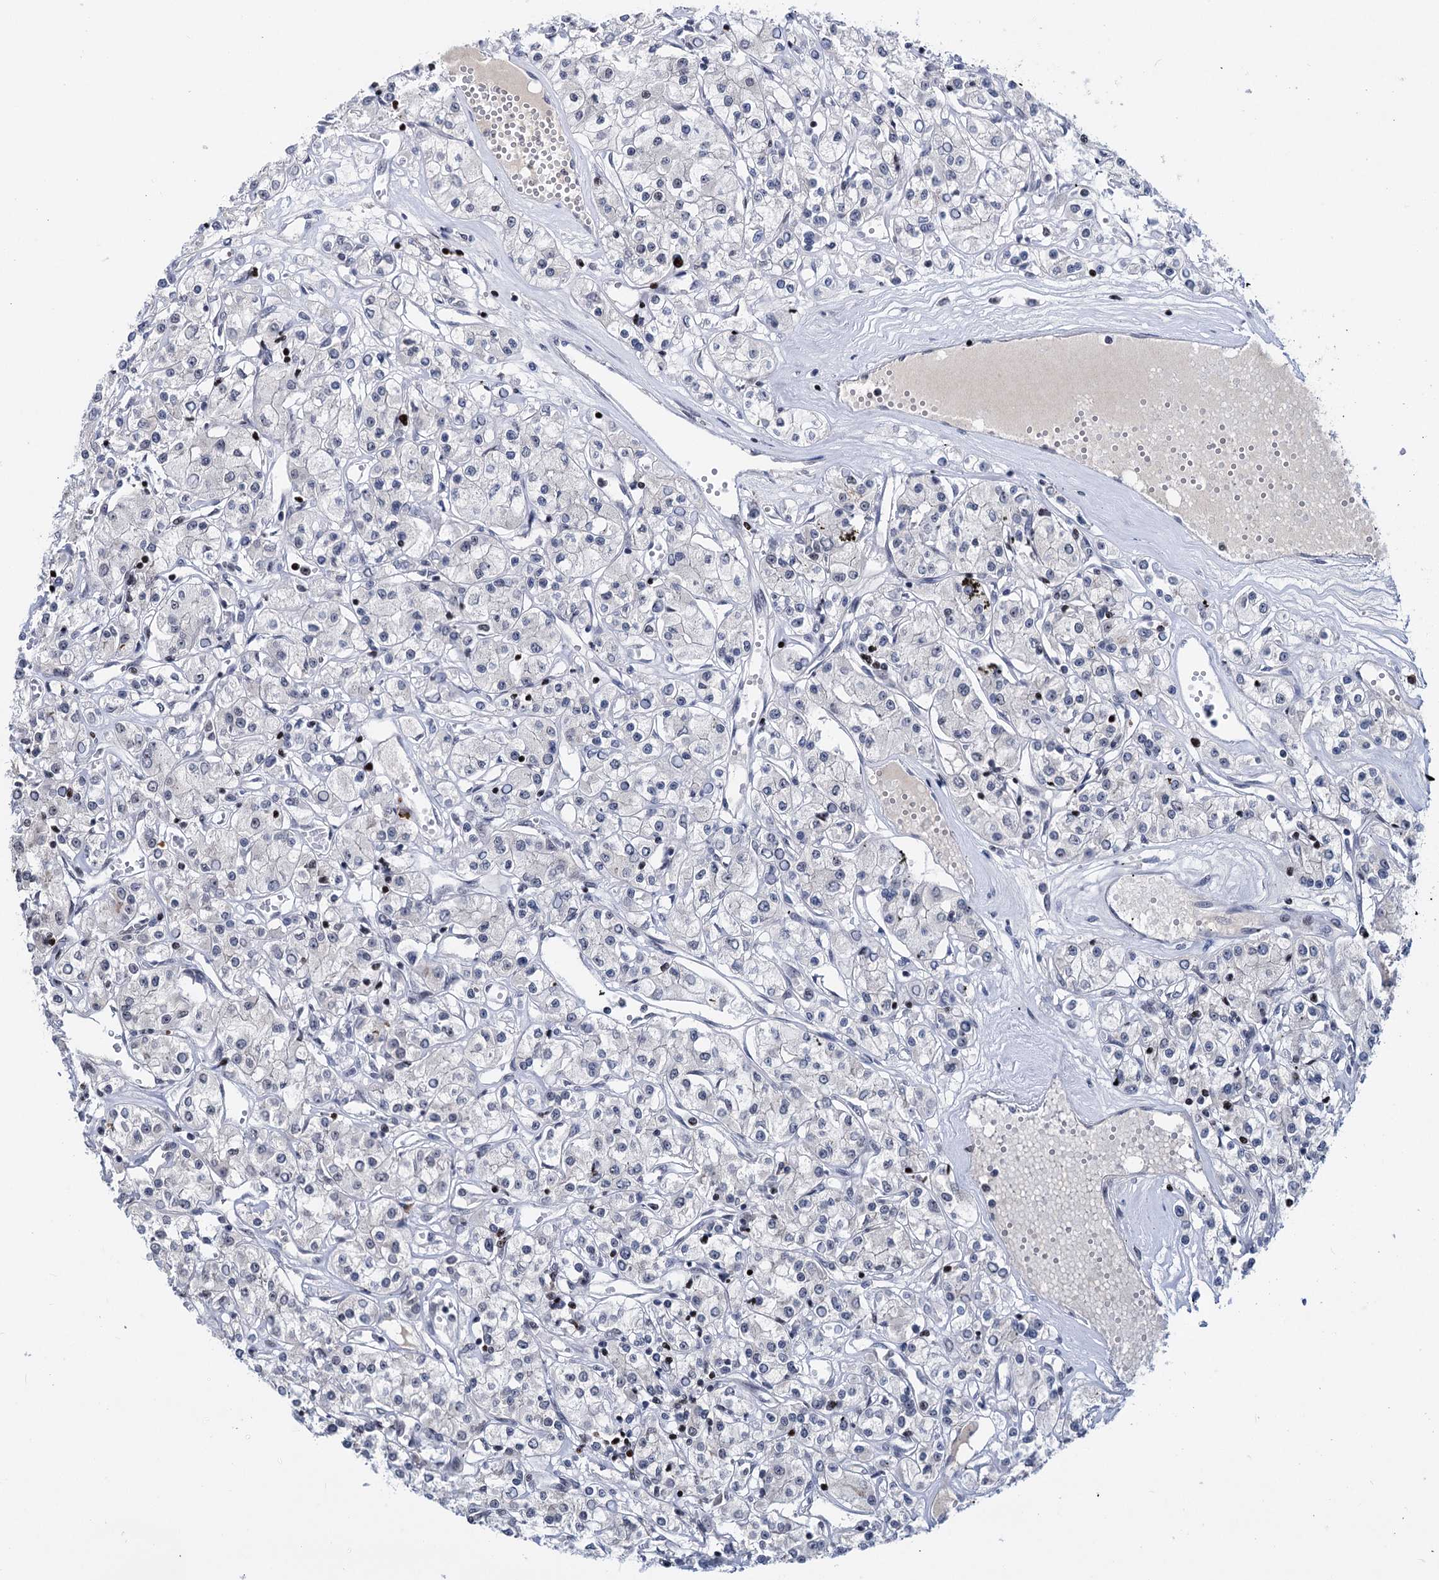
{"staining": {"intensity": "negative", "quantity": "none", "location": "none"}, "tissue": "renal cancer", "cell_type": "Tumor cells", "image_type": "cancer", "snomed": [{"axis": "morphology", "description": "Adenocarcinoma, NOS"}, {"axis": "topography", "description": "Kidney"}], "caption": "Immunohistochemical staining of human renal adenocarcinoma reveals no significant expression in tumor cells. Nuclei are stained in blue.", "gene": "ZCCHC10", "patient": {"sex": "female", "age": 59}}